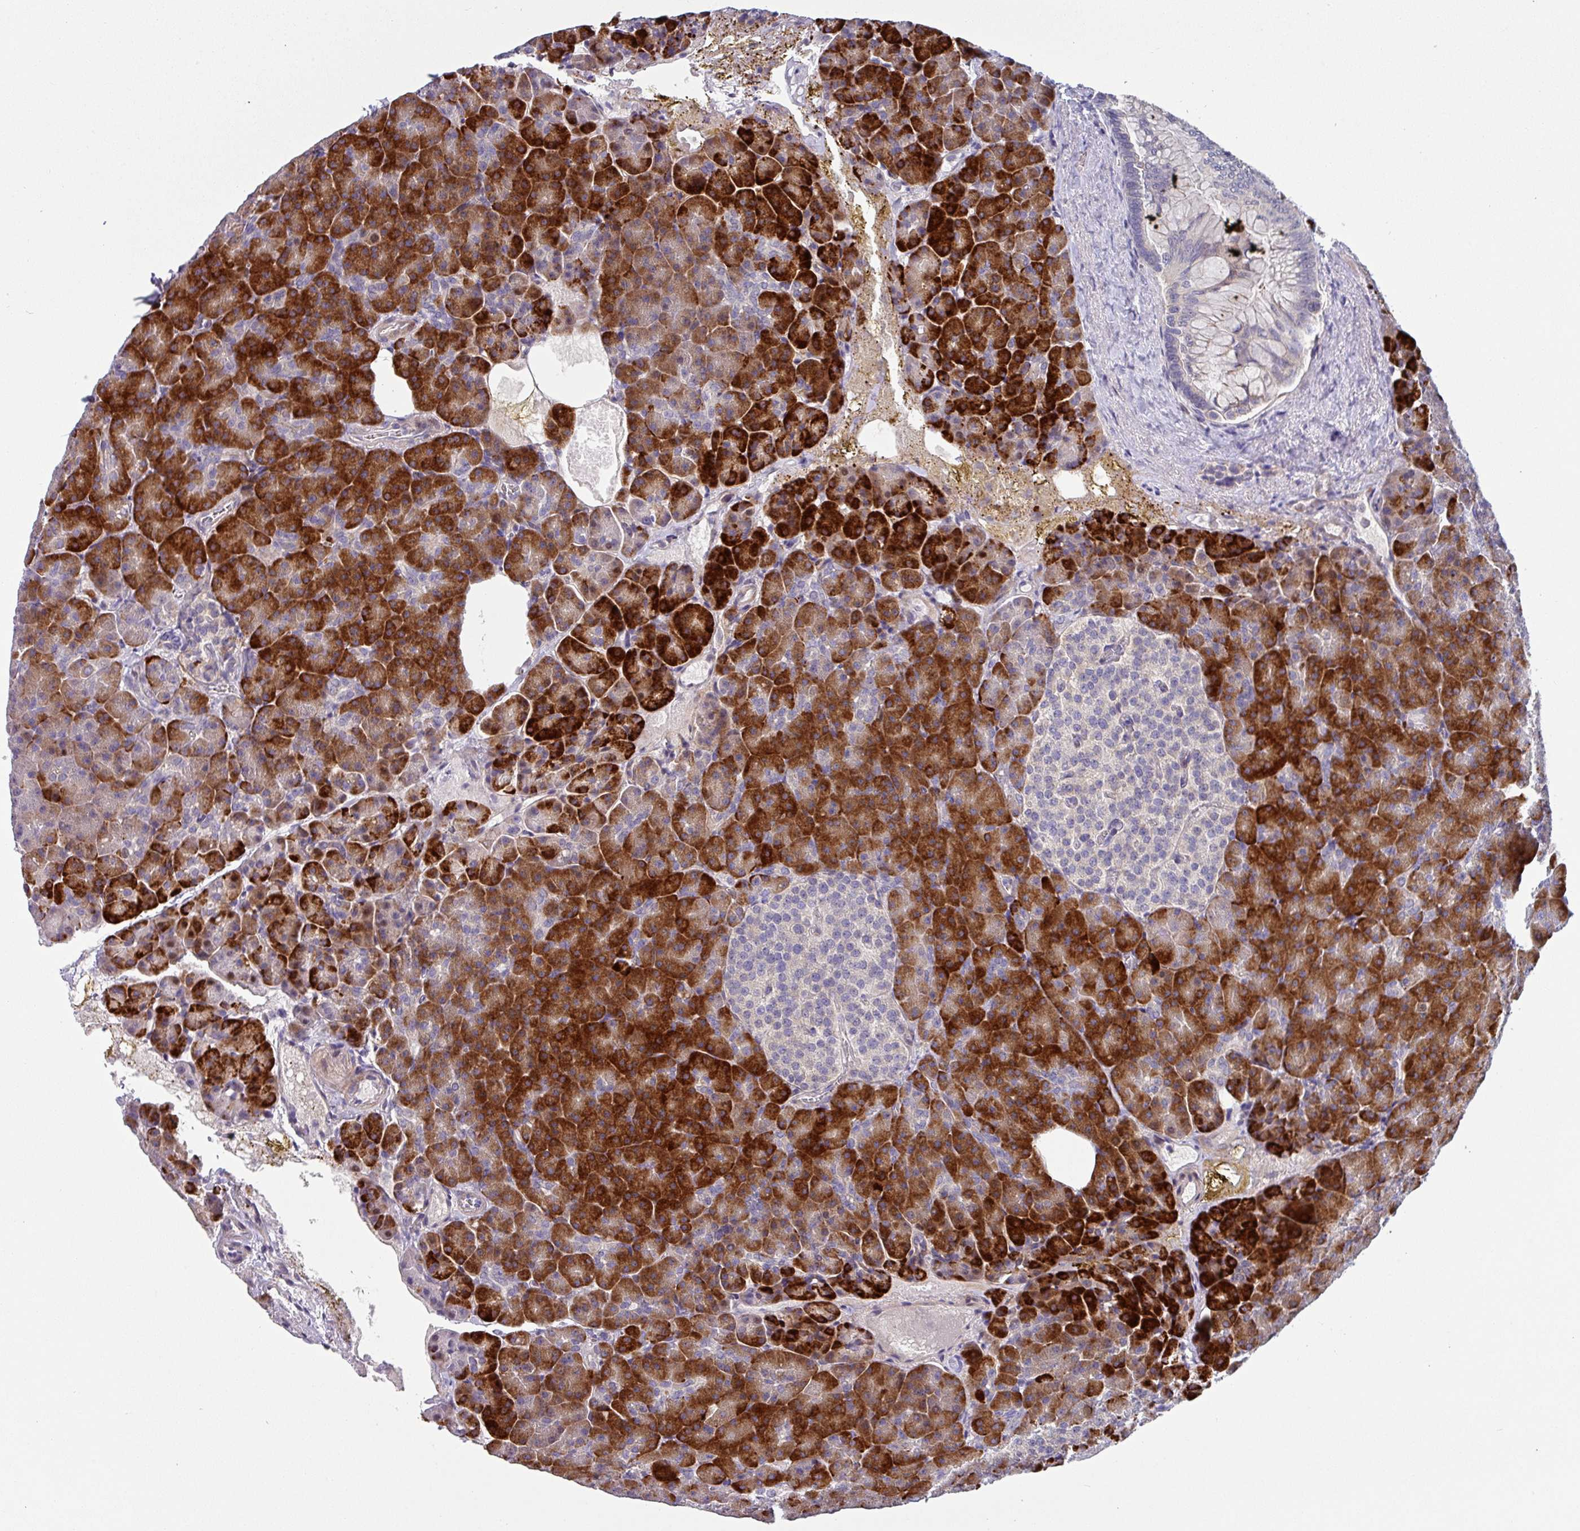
{"staining": {"intensity": "strong", "quantity": "25%-75%", "location": "cytoplasmic/membranous"}, "tissue": "pancreas", "cell_type": "Exocrine glandular cells", "image_type": "normal", "snomed": [{"axis": "morphology", "description": "Normal tissue, NOS"}, {"axis": "topography", "description": "Pancreas"}], "caption": "Immunohistochemistry staining of benign pancreas, which displays high levels of strong cytoplasmic/membranous staining in approximately 25%-75% of exocrine glandular cells indicating strong cytoplasmic/membranous protein positivity. The staining was performed using DAB (brown) for protein detection and nuclei were counterstained in hematoxylin (blue).", "gene": "KLHL3", "patient": {"sex": "female", "age": 74}}